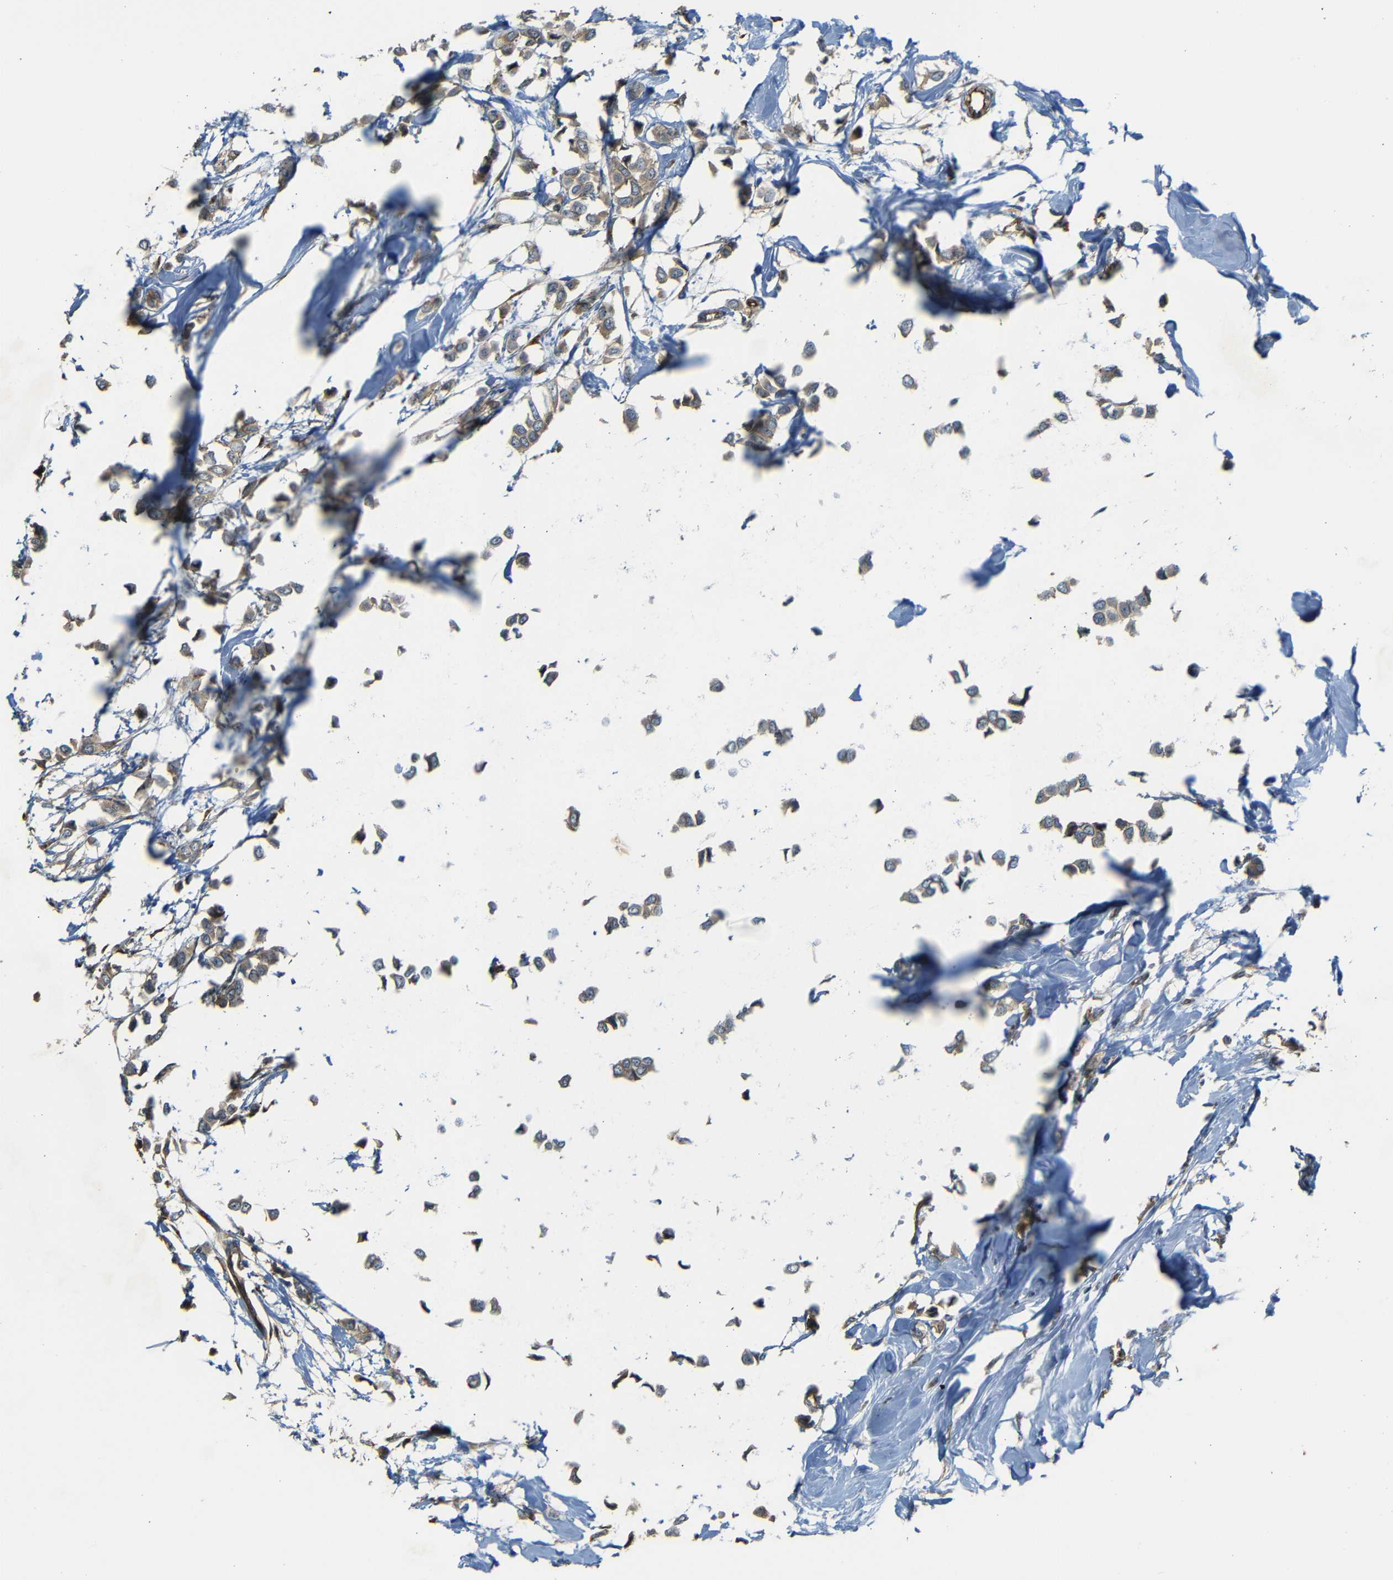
{"staining": {"intensity": "moderate", "quantity": ">75%", "location": "cytoplasmic/membranous"}, "tissue": "breast cancer", "cell_type": "Tumor cells", "image_type": "cancer", "snomed": [{"axis": "morphology", "description": "Lobular carcinoma"}, {"axis": "topography", "description": "Breast"}], "caption": "High-power microscopy captured an immunohistochemistry histopathology image of breast cancer, revealing moderate cytoplasmic/membranous staining in about >75% of tumor cells.", "gene": "RELL1", "patient": {"sex": "female", "age": 51}}